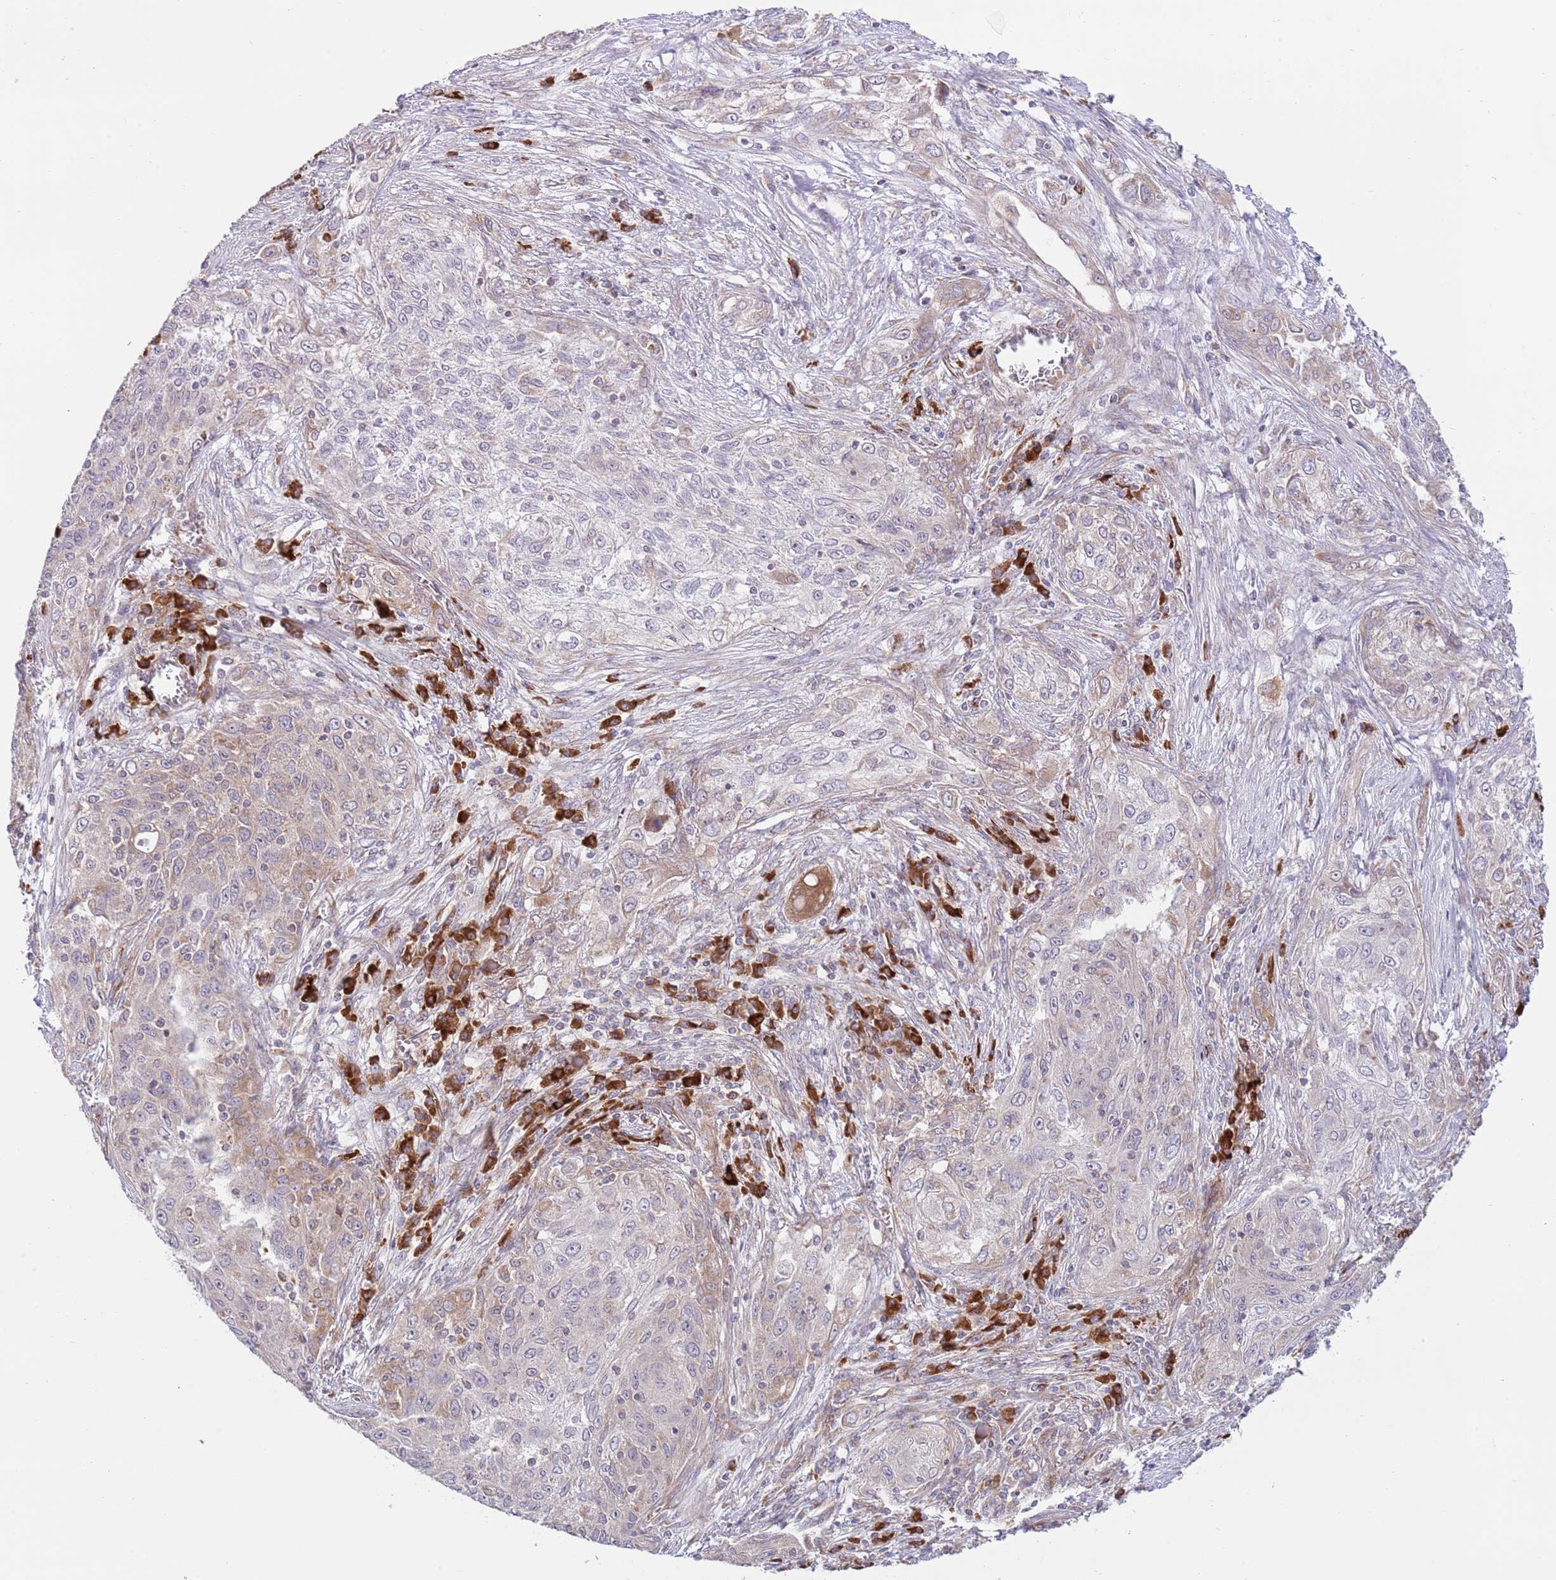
{"staining": {"intensity": "weak", "quantity": "<25%", "location": "cytoplasmic/membranous"}, "tissue": "lung cancer", "cell_type": "Tumor cells", "image_type": "cancer", "snomed": [{"axis": "morphology", "description": "Squamous cell carcinoma, NOS"}, {"axis": "topography", "description": "Lung"}], "caption": "Tumor cells show no significant protein expression in lung cancer.", "gene": "DAND5", "patient": {"sex": "female", "age": 69}}